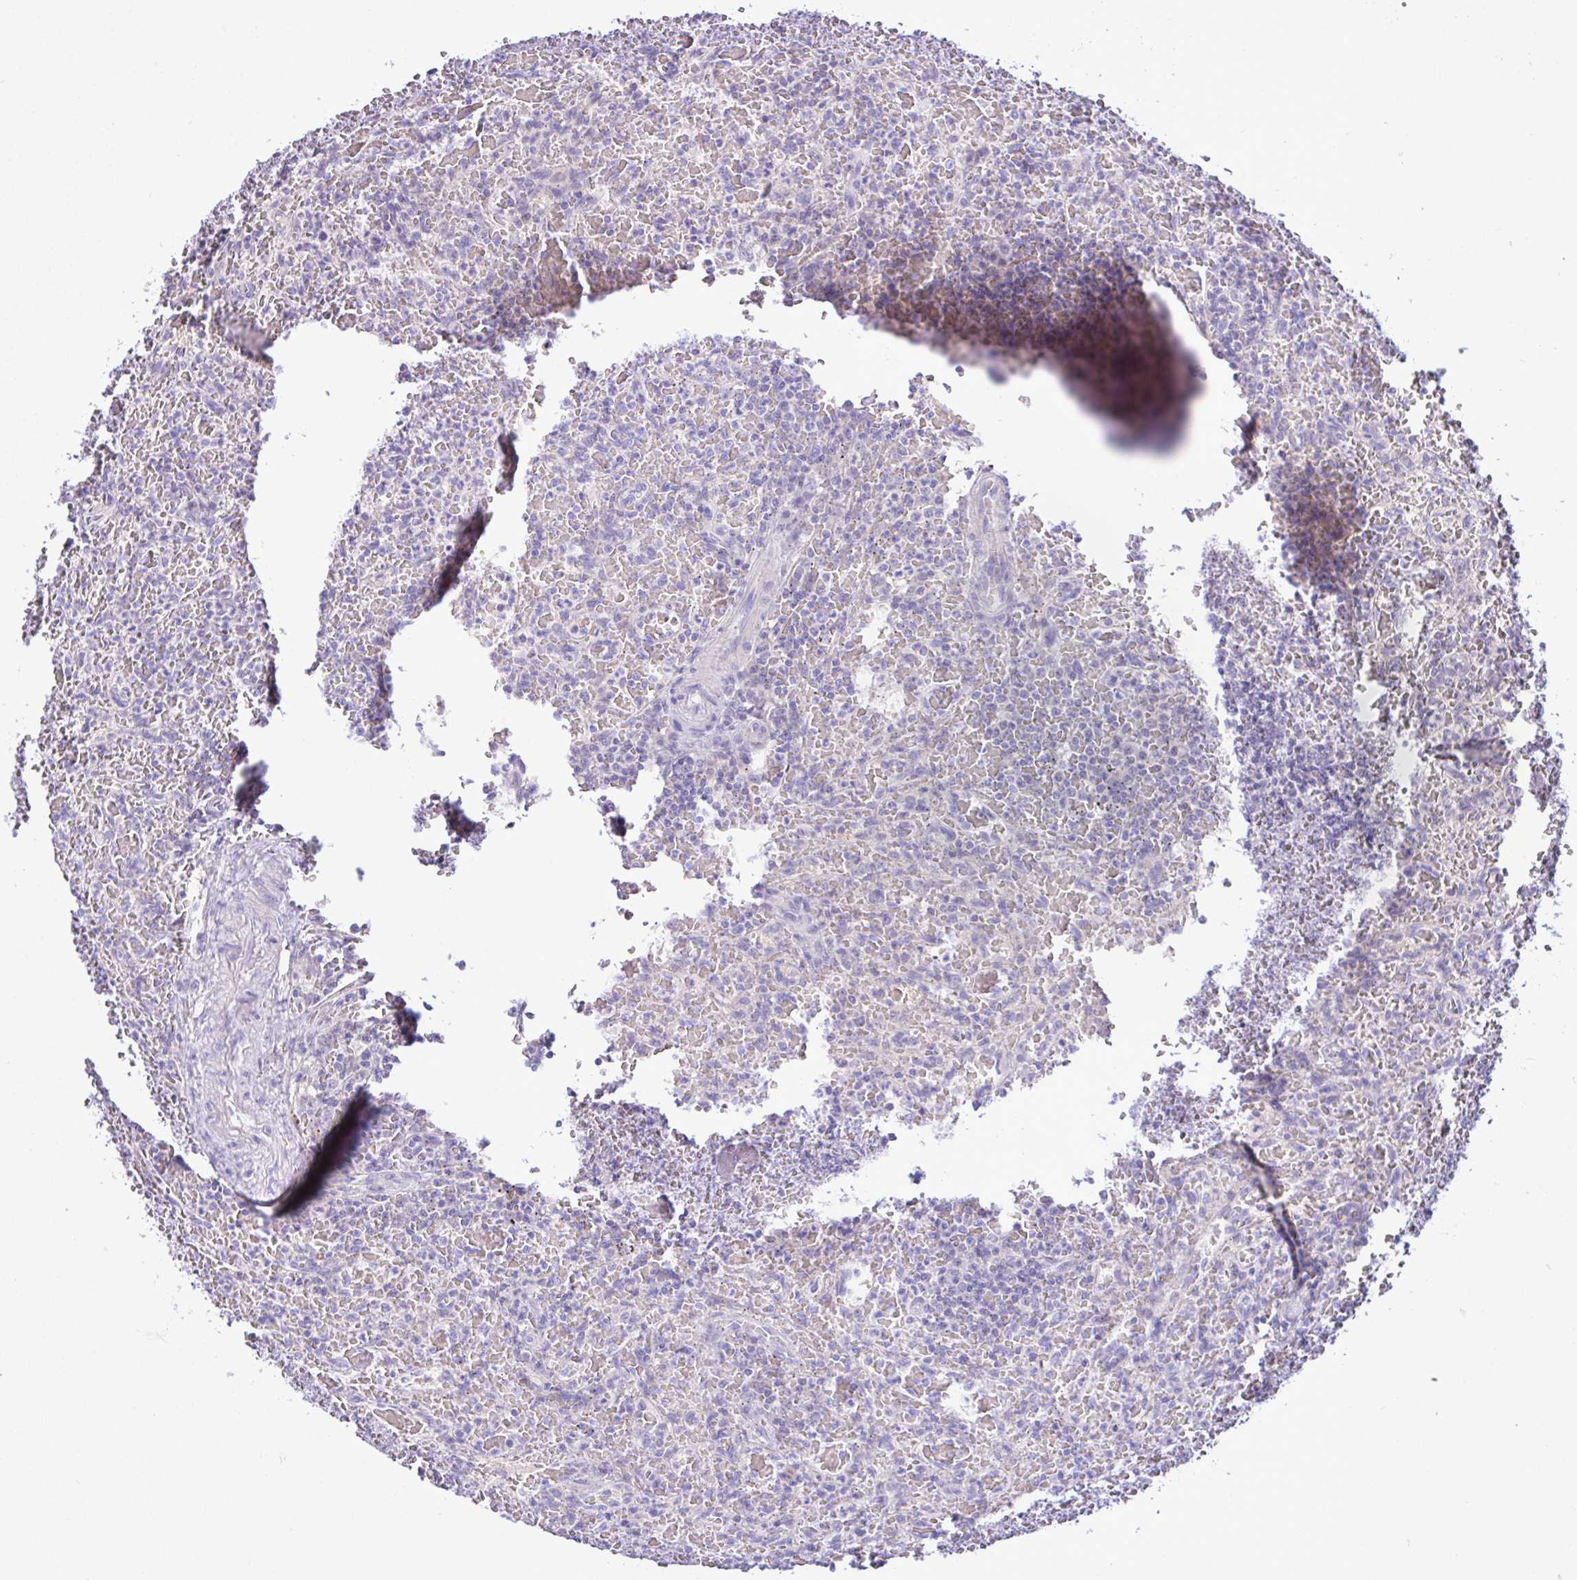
{"staining": {"intensity": "negative", "quantity": "none", "location": "none"}, "tissue": "lymphoma", "cell_type": "Tumor cells", "image_type": "cancer", "snomed": [{"axis": "morphology", "description": "Malignant lymphoma, non-Hodgkin's type, Low grade"}, {"axis": "topography", "description": "Spleen"}], "caption": "Micrograph shows no significant protein staining in tumor cells of lymphoma. The staining was performed using DAB to visualize the protein expression in brown, while the nuclei were stained in blue with hematoxylin (Magnification: 20x).", "gene": "ANO4", "patient": {"sex": "female", "age": 64}}